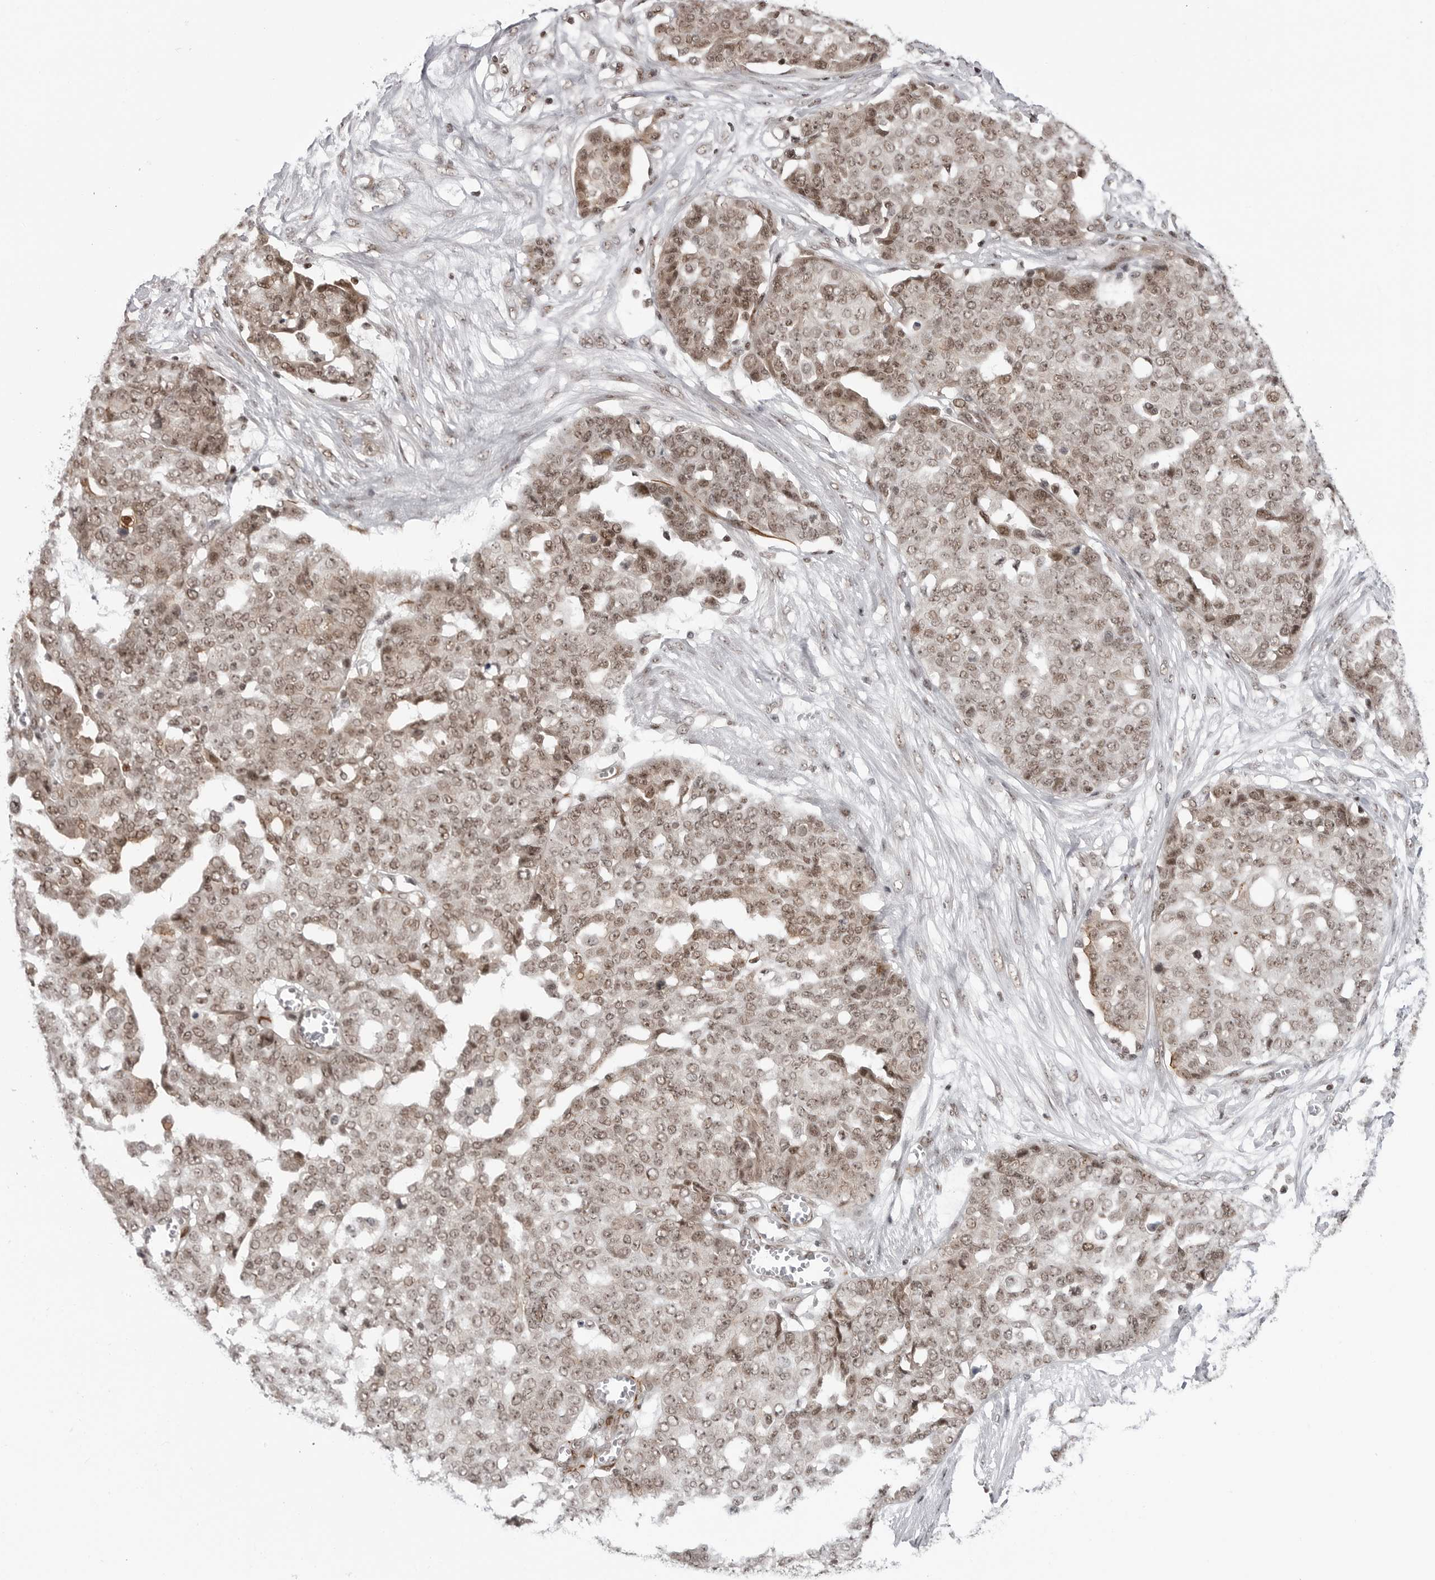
{"staining": {"intensity": "moderate", "quantity": ">75%", "location": "nuclear"}, "tissue": "ovarian cancer", "cell_type": "Tumor cells", "image_type": "cancer", "snomed": [{"axis": "morphology", "description": "Cystadenocarcinoma, serous, NOS"}, {"axis": "topography", "description": "Soft tissue"}, {"axis": "topography", "description": "Ovary"}], "caption": "Immunohistochemistry (DAB) staining of human ovarian cancer (serous cystadenocarcinoma) demonstrates moderate nuclear protein positivity in approximately >75% of tumor cells.", "gene": "TRIM66", "patient": {"sex": "female", "age": 57}}